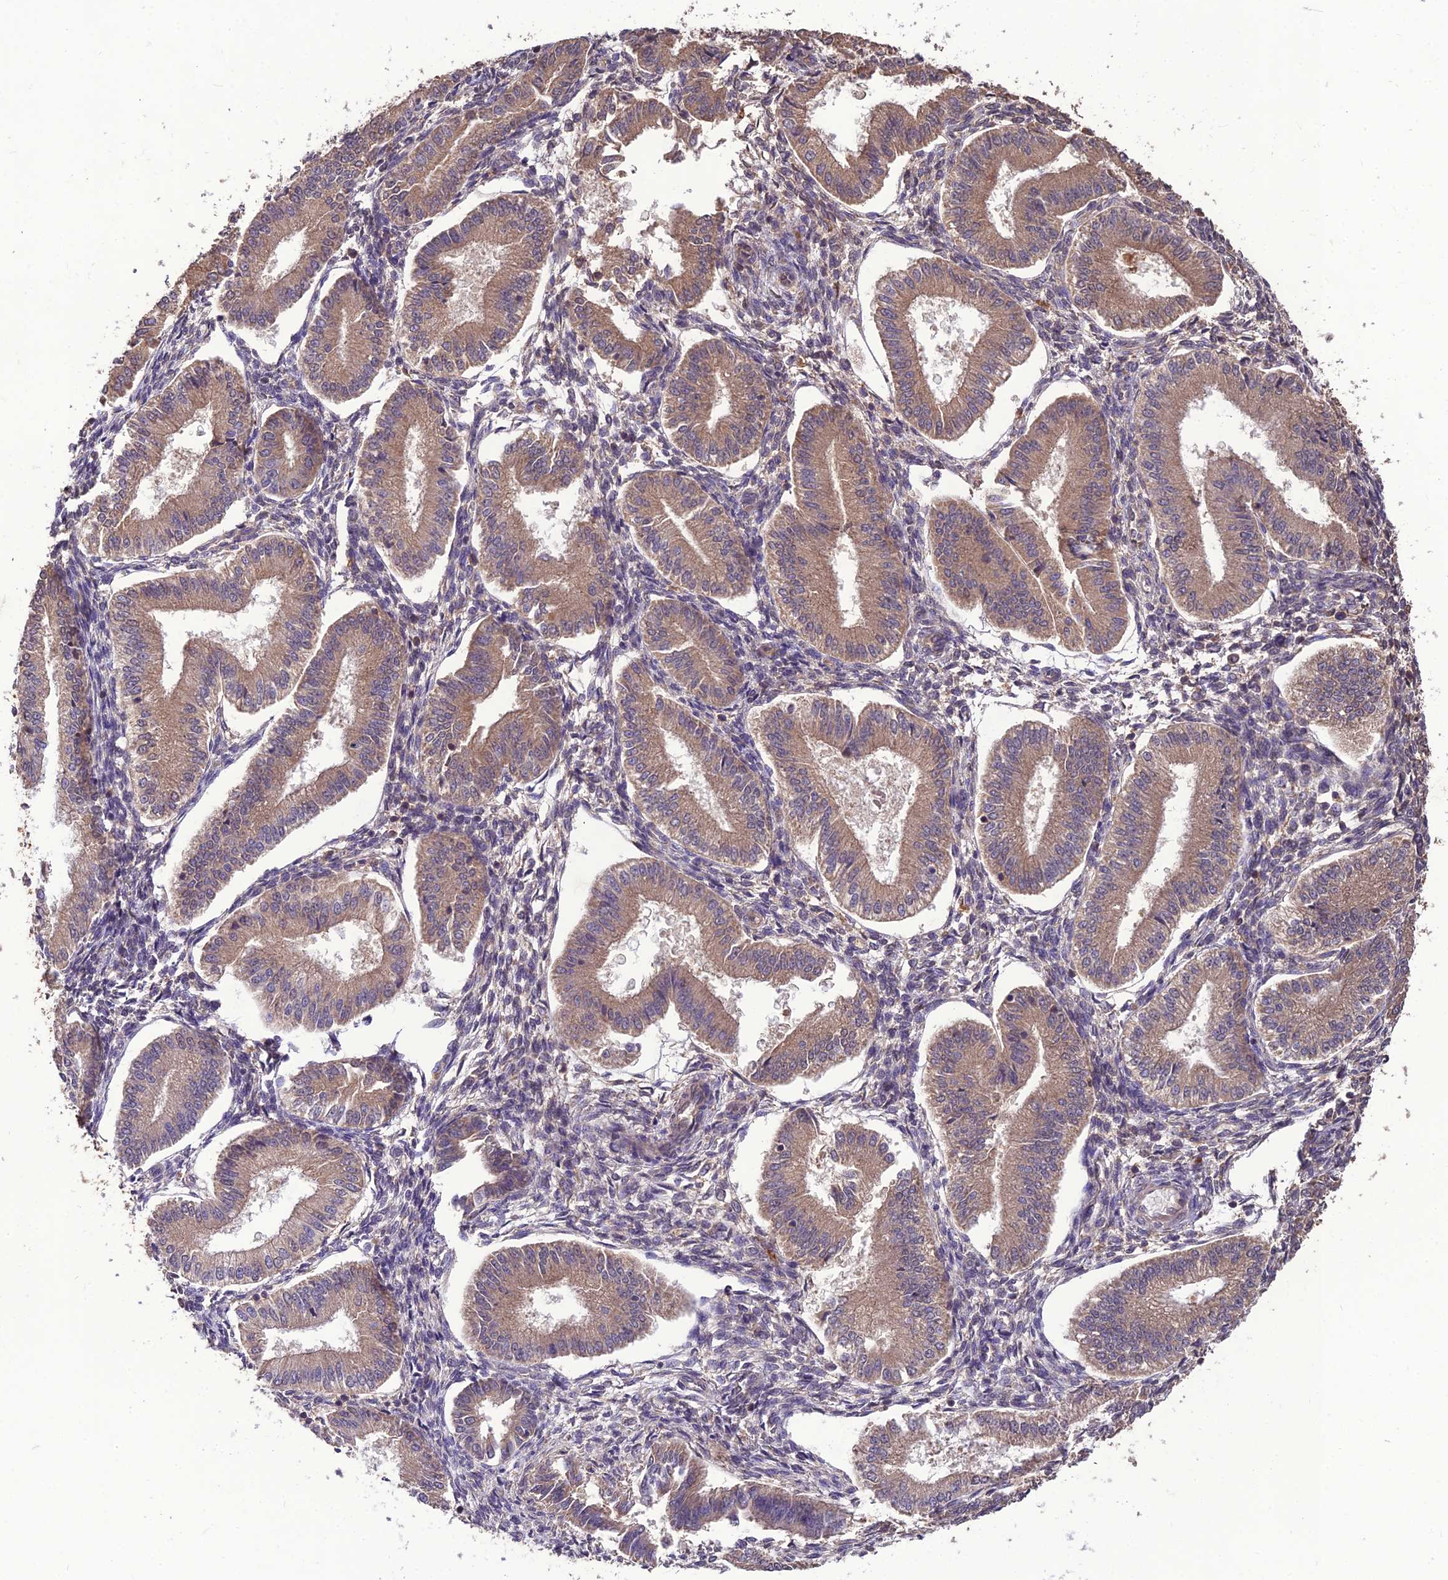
{"staining": {"intensity": "weak", "quantity": "<25%", "location": "cytoplasmic/membranous"}, "tissue": "endometrium", "cell_type": "Cells in endometrial stroma", "image_type": "normal", "snomed": [{"axis": "morphology", "description": "Normal tissue, NOS"}, {"axis": "topography", "description": "Endometrium"}], "caption": "Immunohistochemical staining of normal endometrium demonstrates no significant expression in cells in endometrial stroma. The staining was performed using DAB to visualize the protein expression in brown, while the nuclei were stained in blue with hematoxylin (Magnification: 20x).", "gene": "KCTD16", "patient": {"sex": "female", "age": 39}}